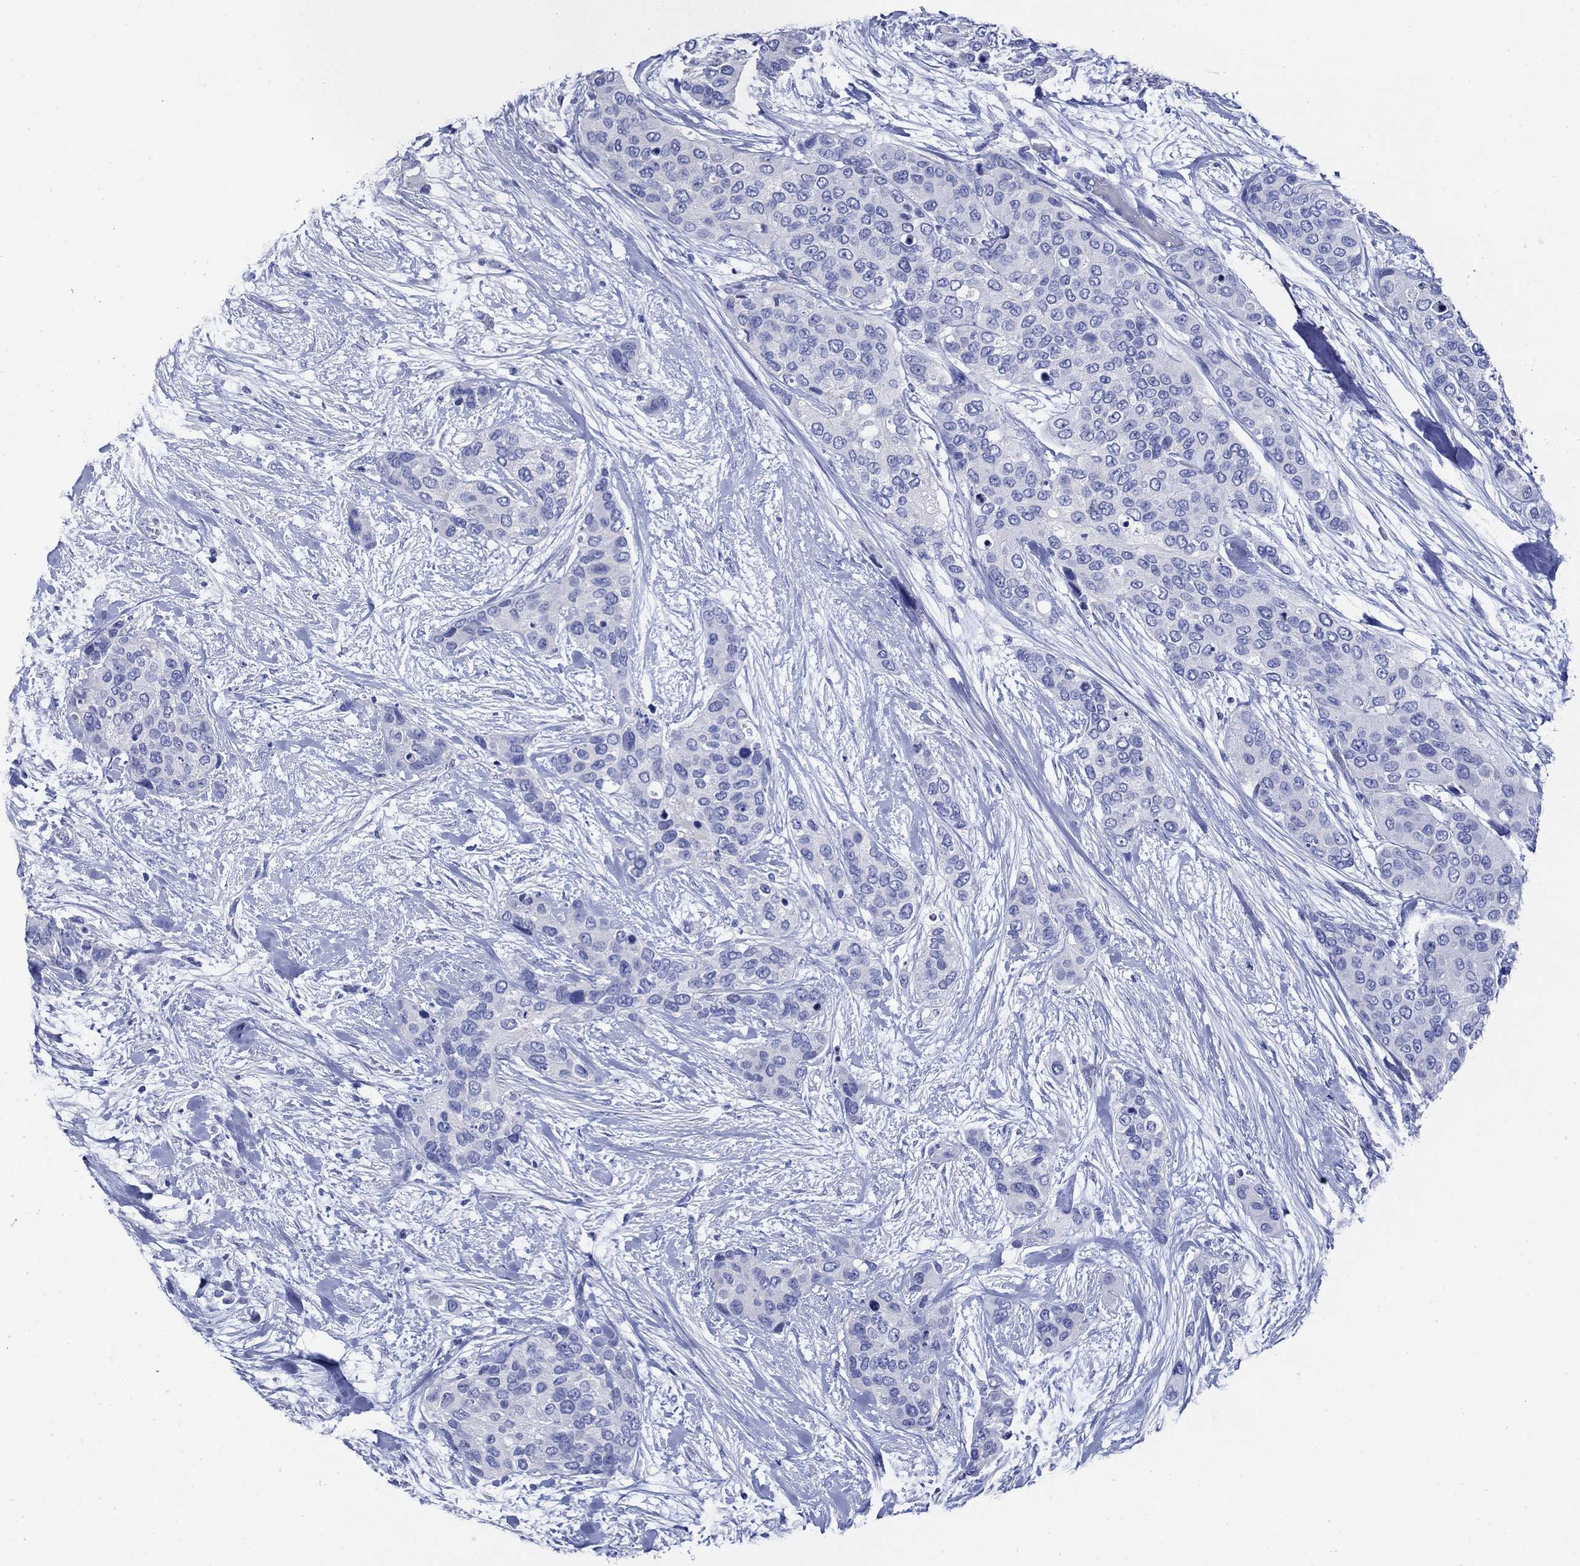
{"staining": {"intensity": "negative", "quantity": "none", "location": "none"}, "tissue": "urothelial cancer", "cell_type": "Tumor cells", "image_type": "cancer", "snomed": [{"axis": "morphology", "description": "Urothelial carcinoma, High grade"}, {"axis": "topography", "description": "Urinary bladder"}], "caption": "Histopathology image shows no significant protein expression in tumor cells of high-grade urothelial carcinoma.", "gene": "GIP", "patient": {"sex": "male", "age": 77}}